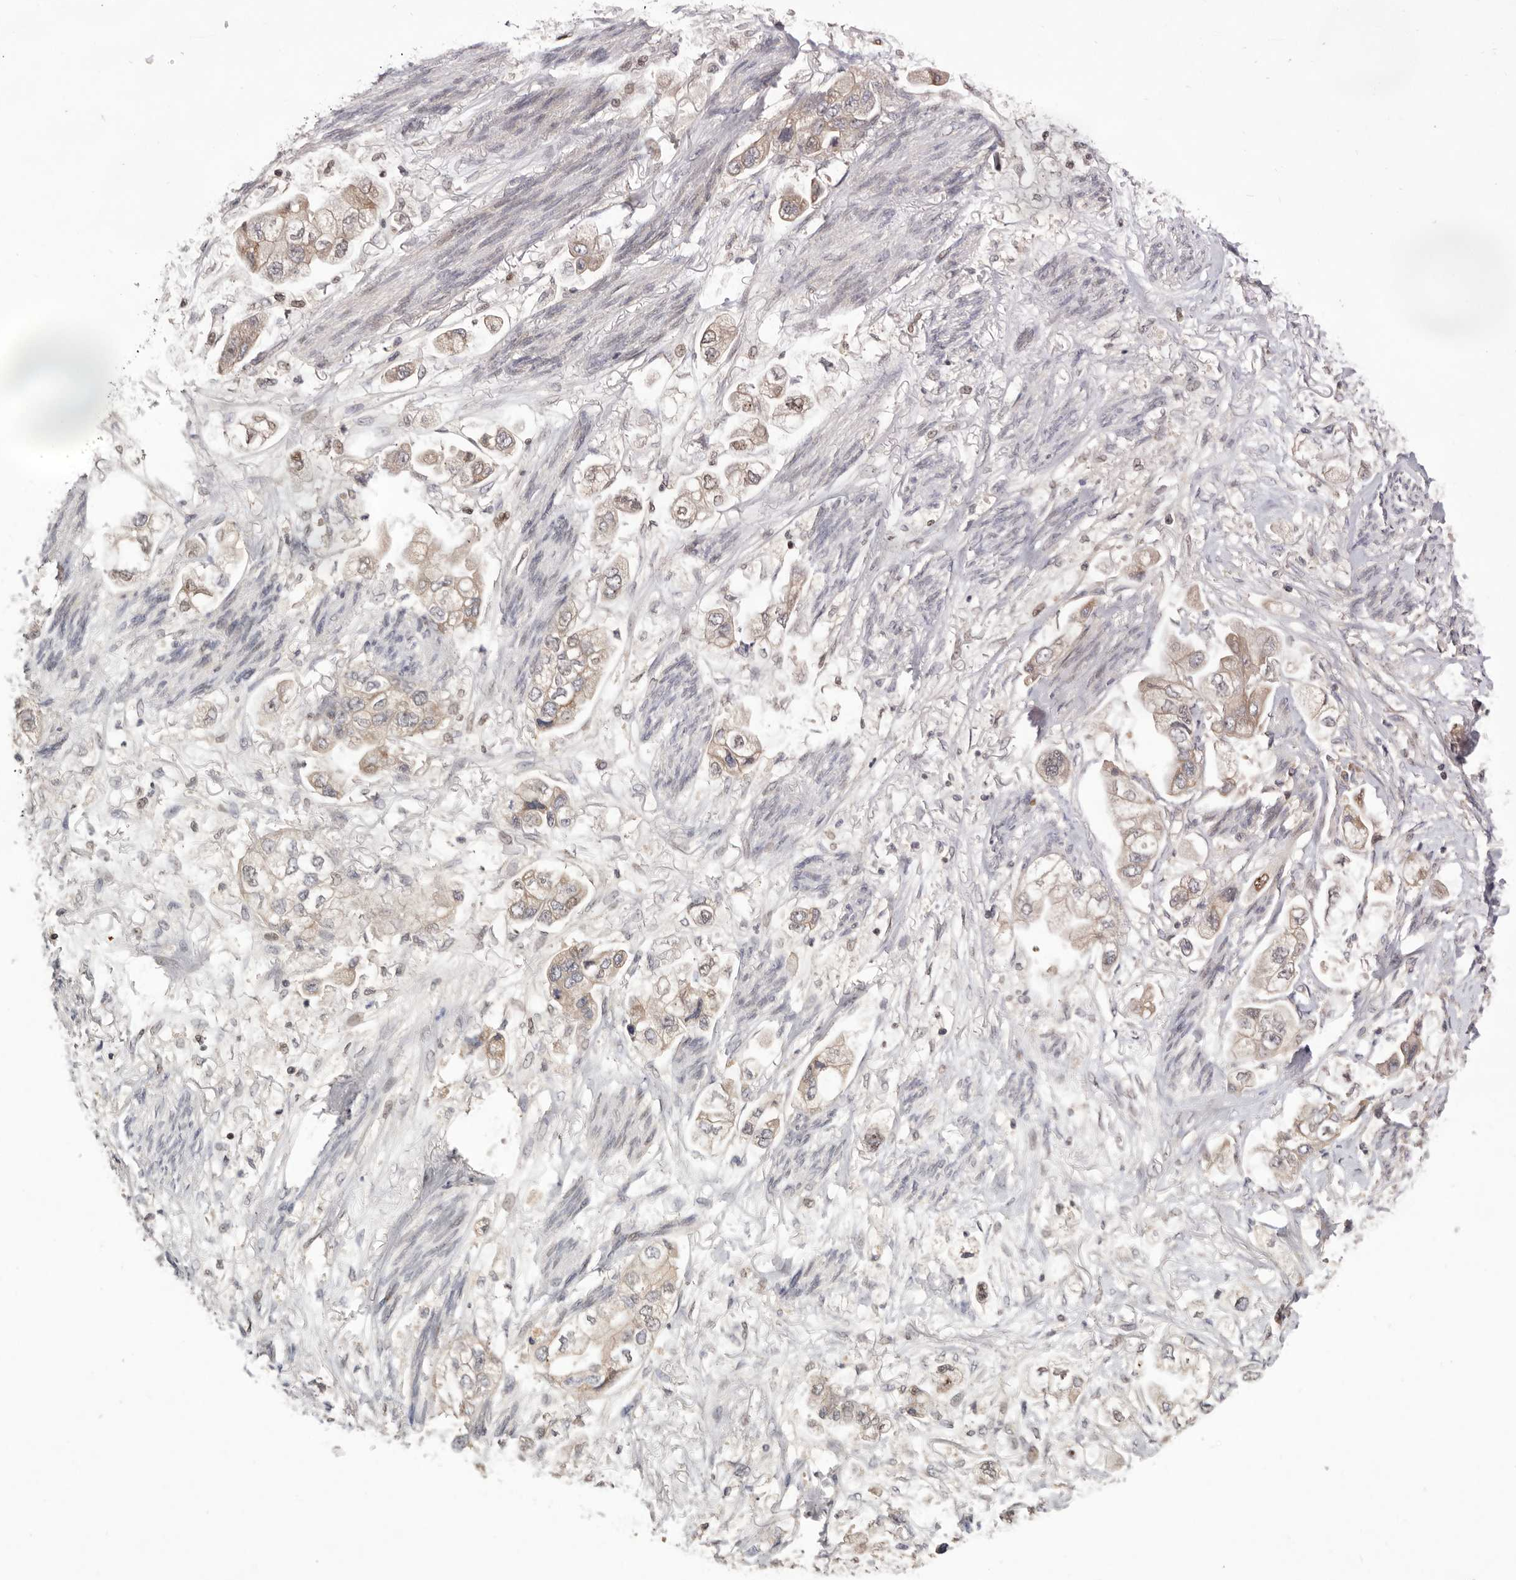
{"staining": {"intensity": "weak", "quantity": "25%-75%", "location": "cytoplasmic/membranous"}, "tissue": "stomach cancer", "cell_type": "Tumor cells", "image_type": "cancer", "snomed": [{"axis": "morphology", "description": "Adenocarcinoma, NOS"}, {"axis": "topography", "description": "Stomach"}], "caption": "Immunohistochemistry (DAB) staining of human adenocarcinoma (stomach) reveals weak cytoplasmic/membranous protein expression in about 25%-75% of tumor cells. (Stains: DAB (3,3'-diaminobenzidine) in brown, nuclei in blue, Microscopy: brightfield microscopy at high magnification).", "gene": "DOP1A", "patient": {"sex": "male", "age": 62}}